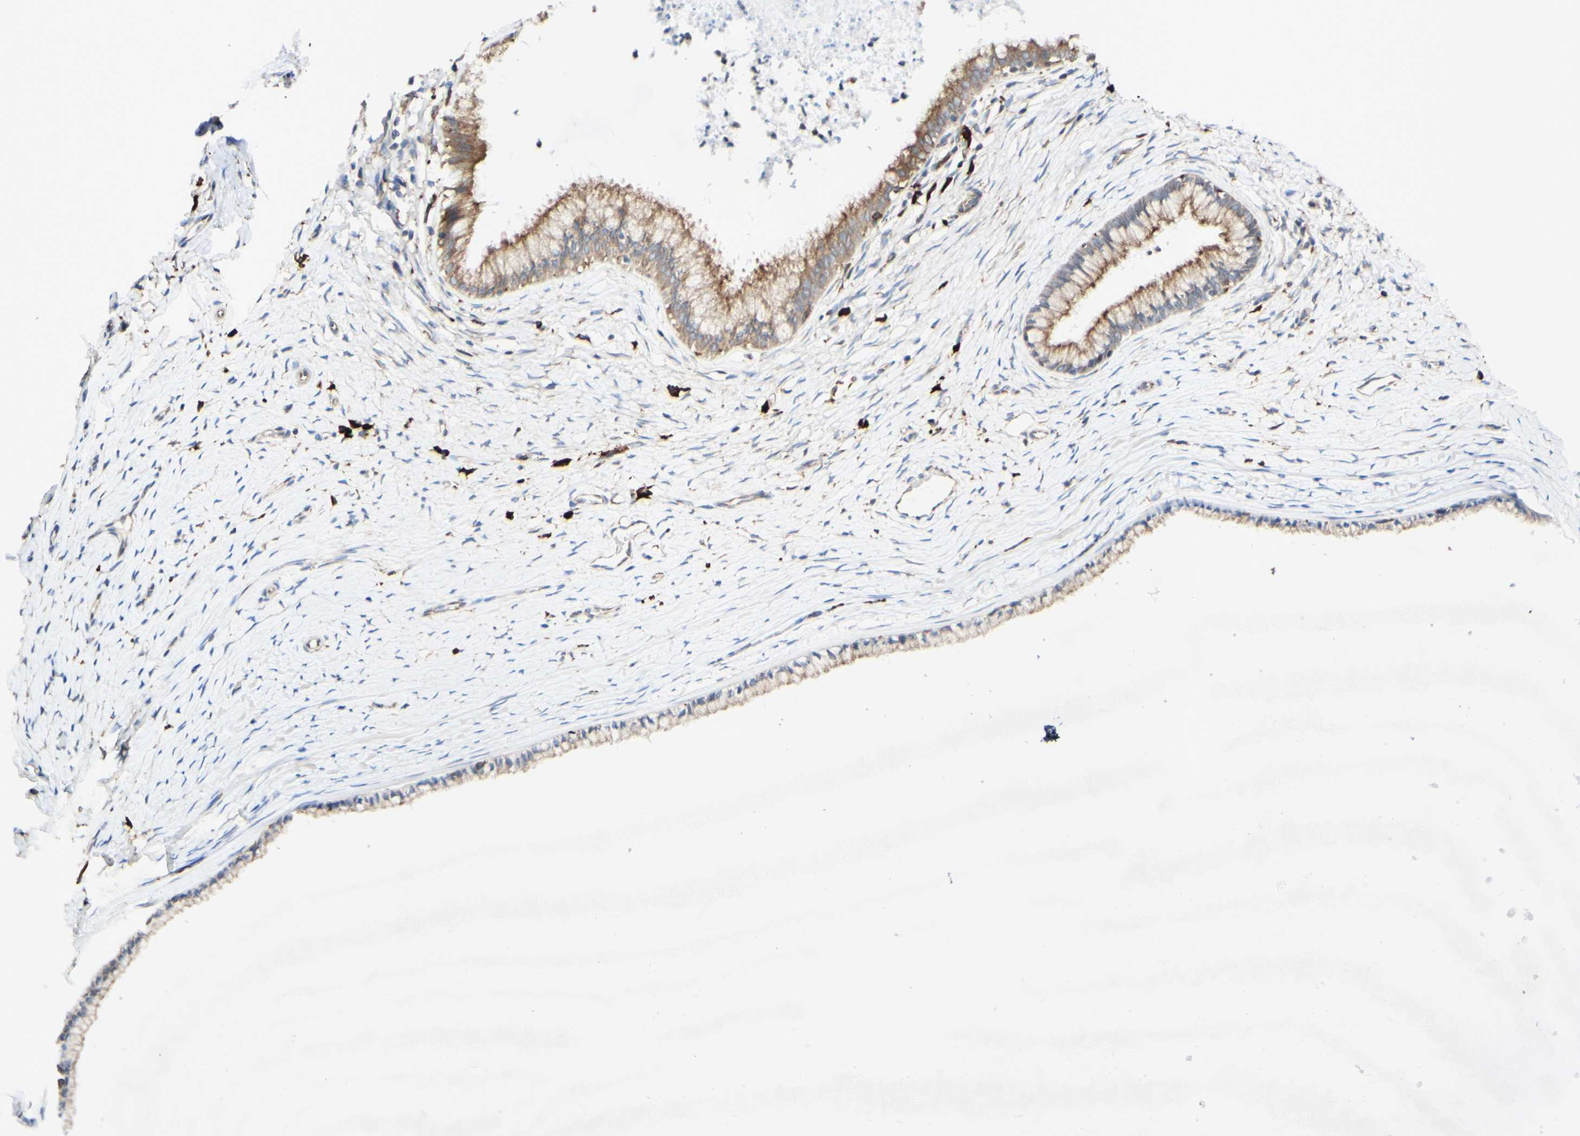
{"staining": {"intensity": "moderate", "quantity": ">75%", "location": "cytoplasmic/membranous"}, "tissue": "cervix", "cell_type": "Glandular cells", "image_type": "normal", "snomed": [{"axis": "morphology", "description": "Normal tissue, NOS"}, {"axis": "topography", "description": "Cervix"}], "caption": "This histopathology image displays immunohistochemistry staining of unremarkable cervix, with medium moderate cytoplasmic/membranous expression in approximately >75% of glandular cells.", "gene": "DNAJB11", "patient": {"sex": "female", "age": 39}}